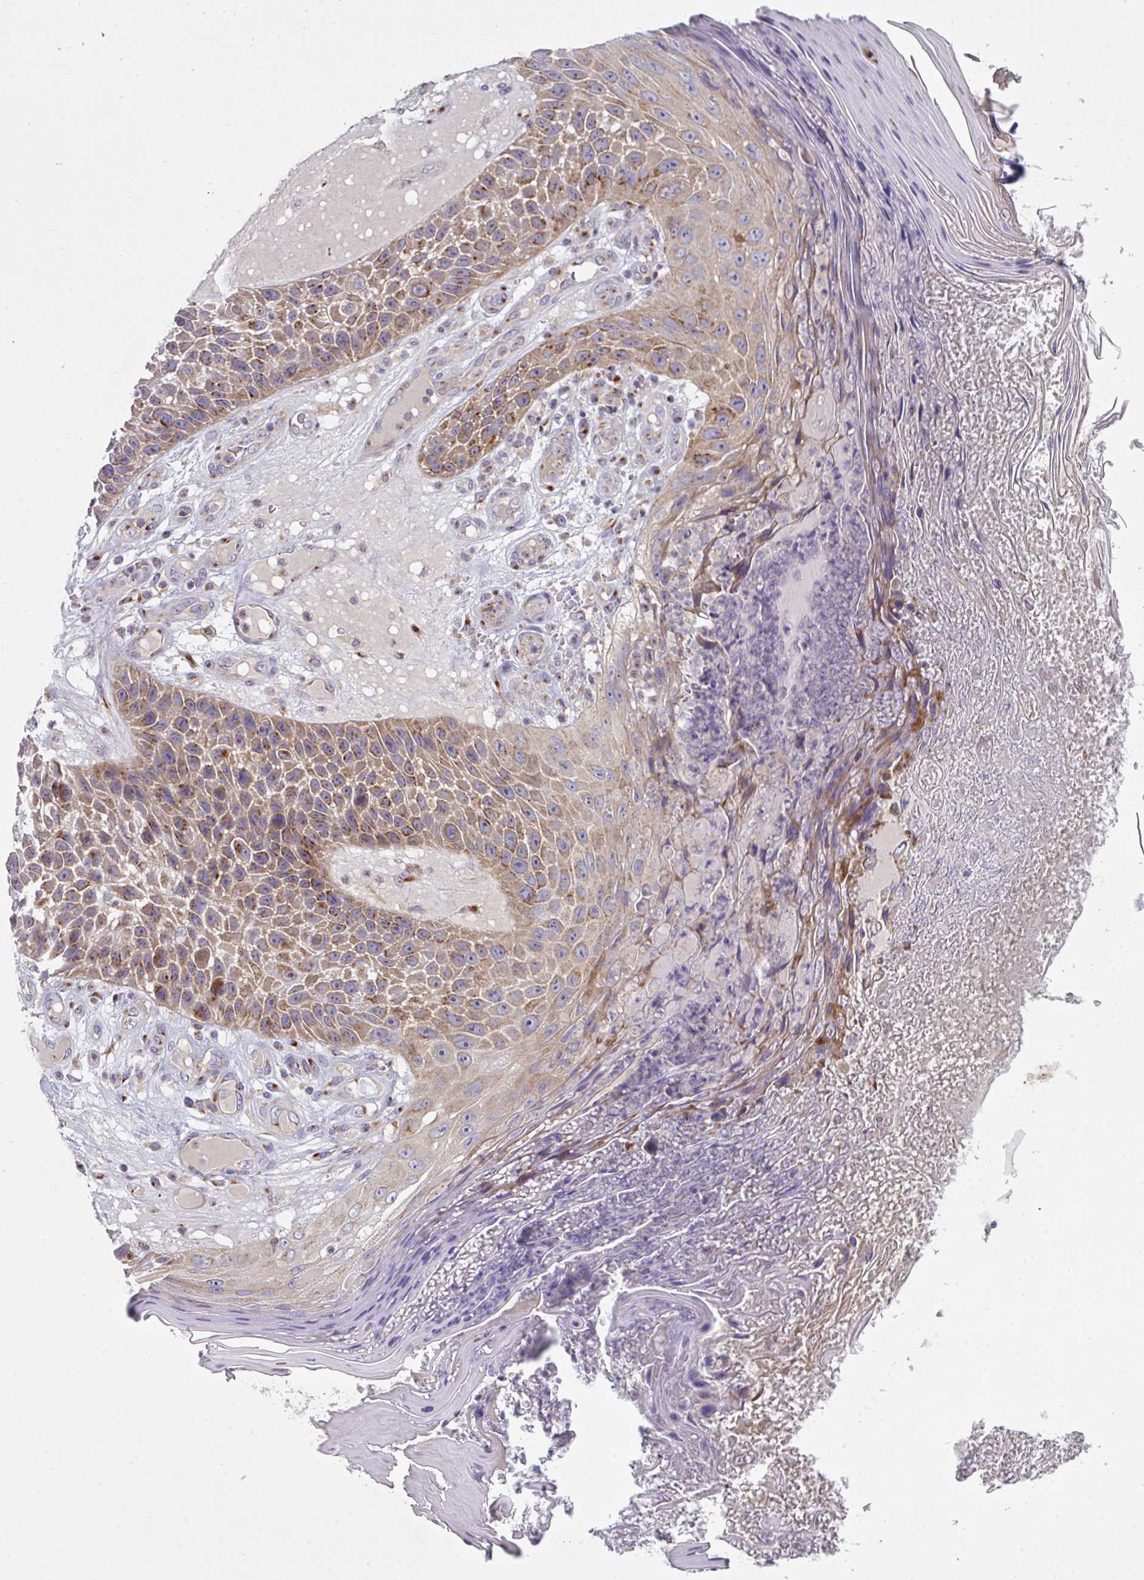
{"staining": {"intensity": "moderate", "quantity": "25%-75%", "location": "cytoplasmic/membranous"}, "tissue": "skin cancer", "cell_type": "Tumor cells", "image_type": "cancer", "snomed": [{"axis": "morphology", "description": "Squamous cell carcinoma, NOS"}, {"axis": "topography", "description": "Skin"}], "caption": "Brown immunohistochemical staining in human skin cancer (squamous cell carcinoma) demonstrates moderate cytoplasmic/membranous expression in about 25%-75% of tumor cells.", "gene": "VTI1A", "patient": {"sex": "female", "age": 88}}